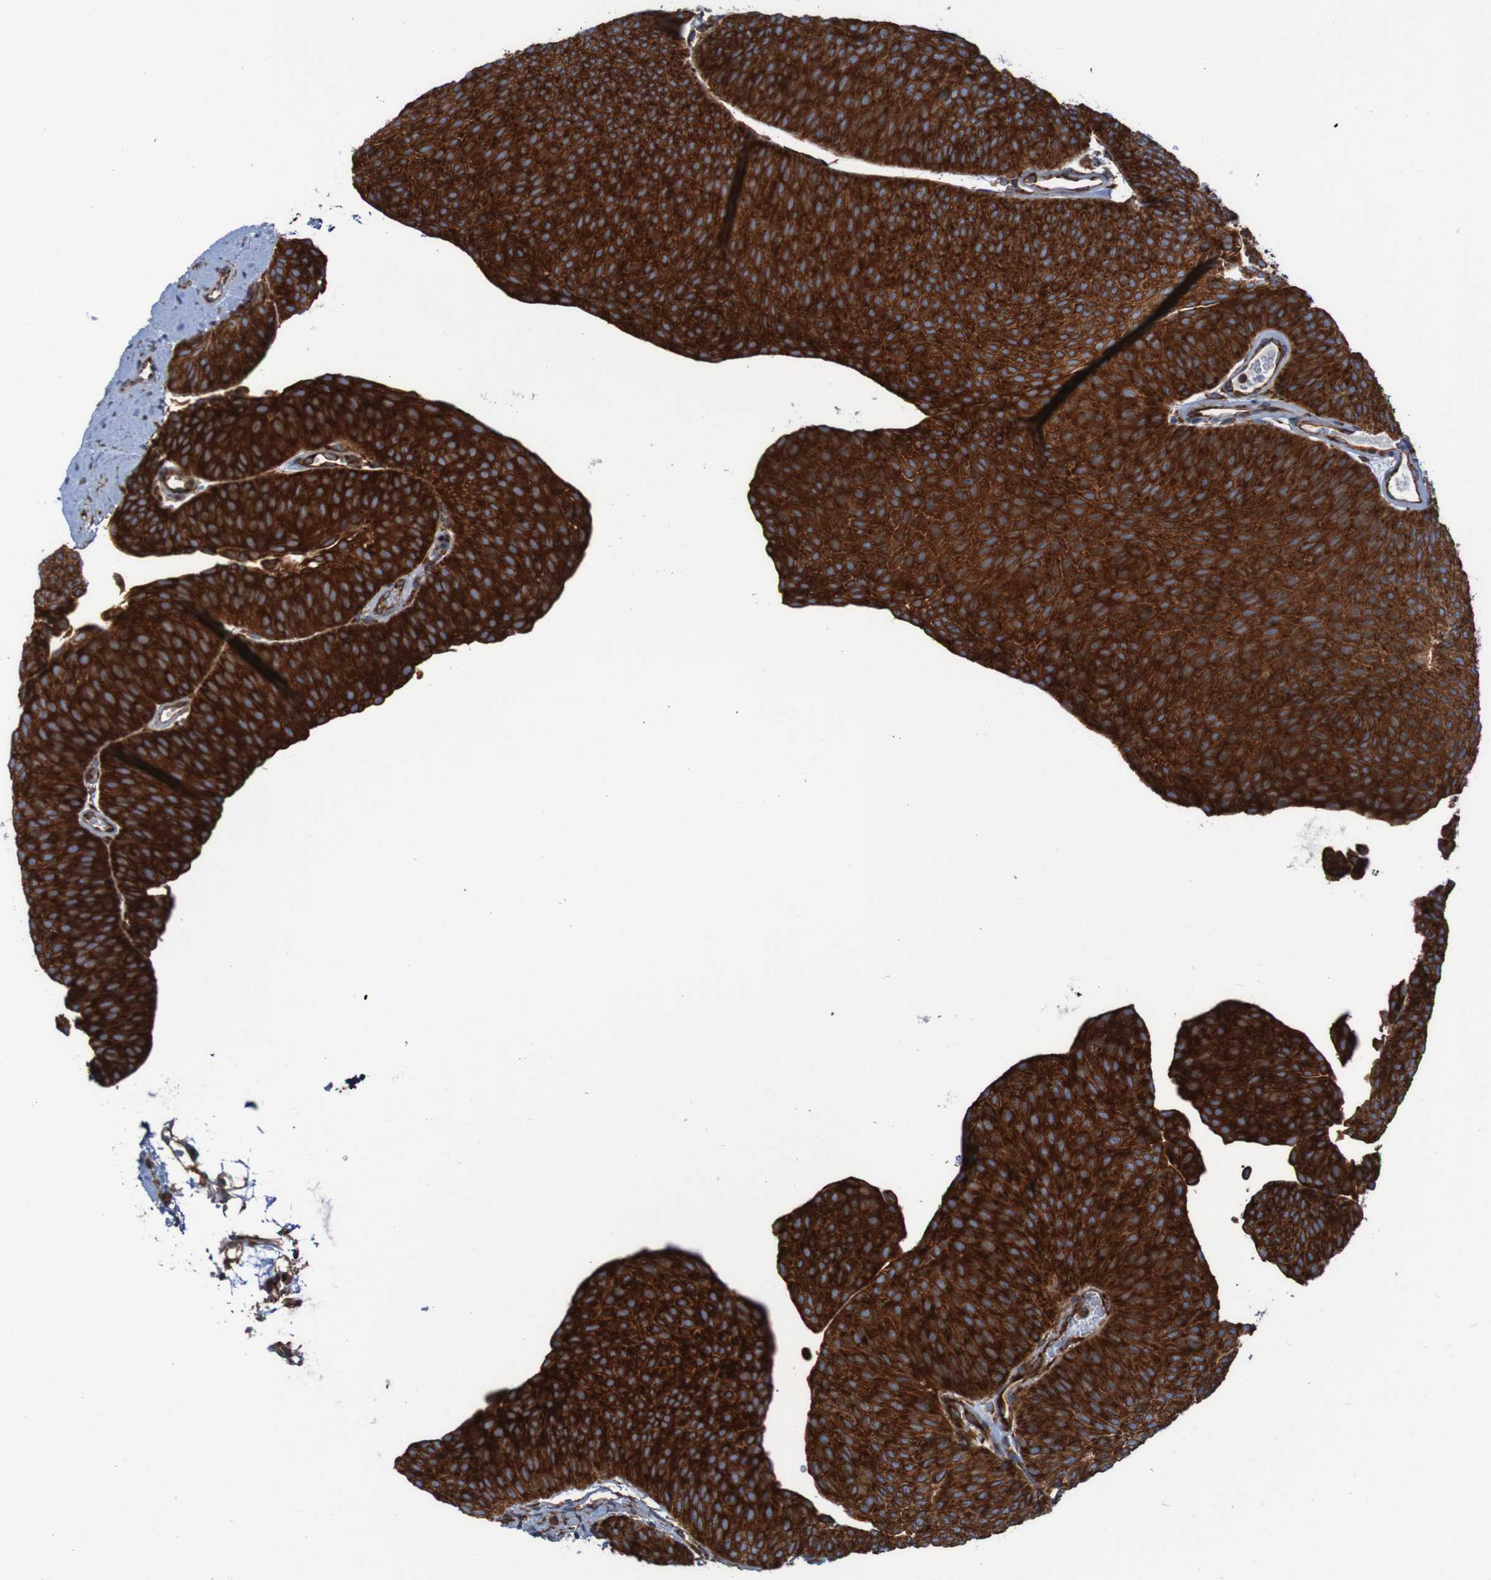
{"staining": {"intensity": "strong", "quantity": ">75%", "location": "cytoplasmic/membranous"}, "tissue": "urothelial cancer", "cell_type": "Tumor cells", "image_type": "cancer", "snomed": [{"axis": "morphology", "description": "Urothelial carcinoma, Low grade"}, {"axis": "topography", "description": "Urinary bladder"}], "caption": "This is a micrograph of IHC staining of urothelial cancer, which shows strong staining in the cytoplasmic/membranous of tumor cells.", "gene": "RPL10", "patient": {"sex": "female", "age": 60}}